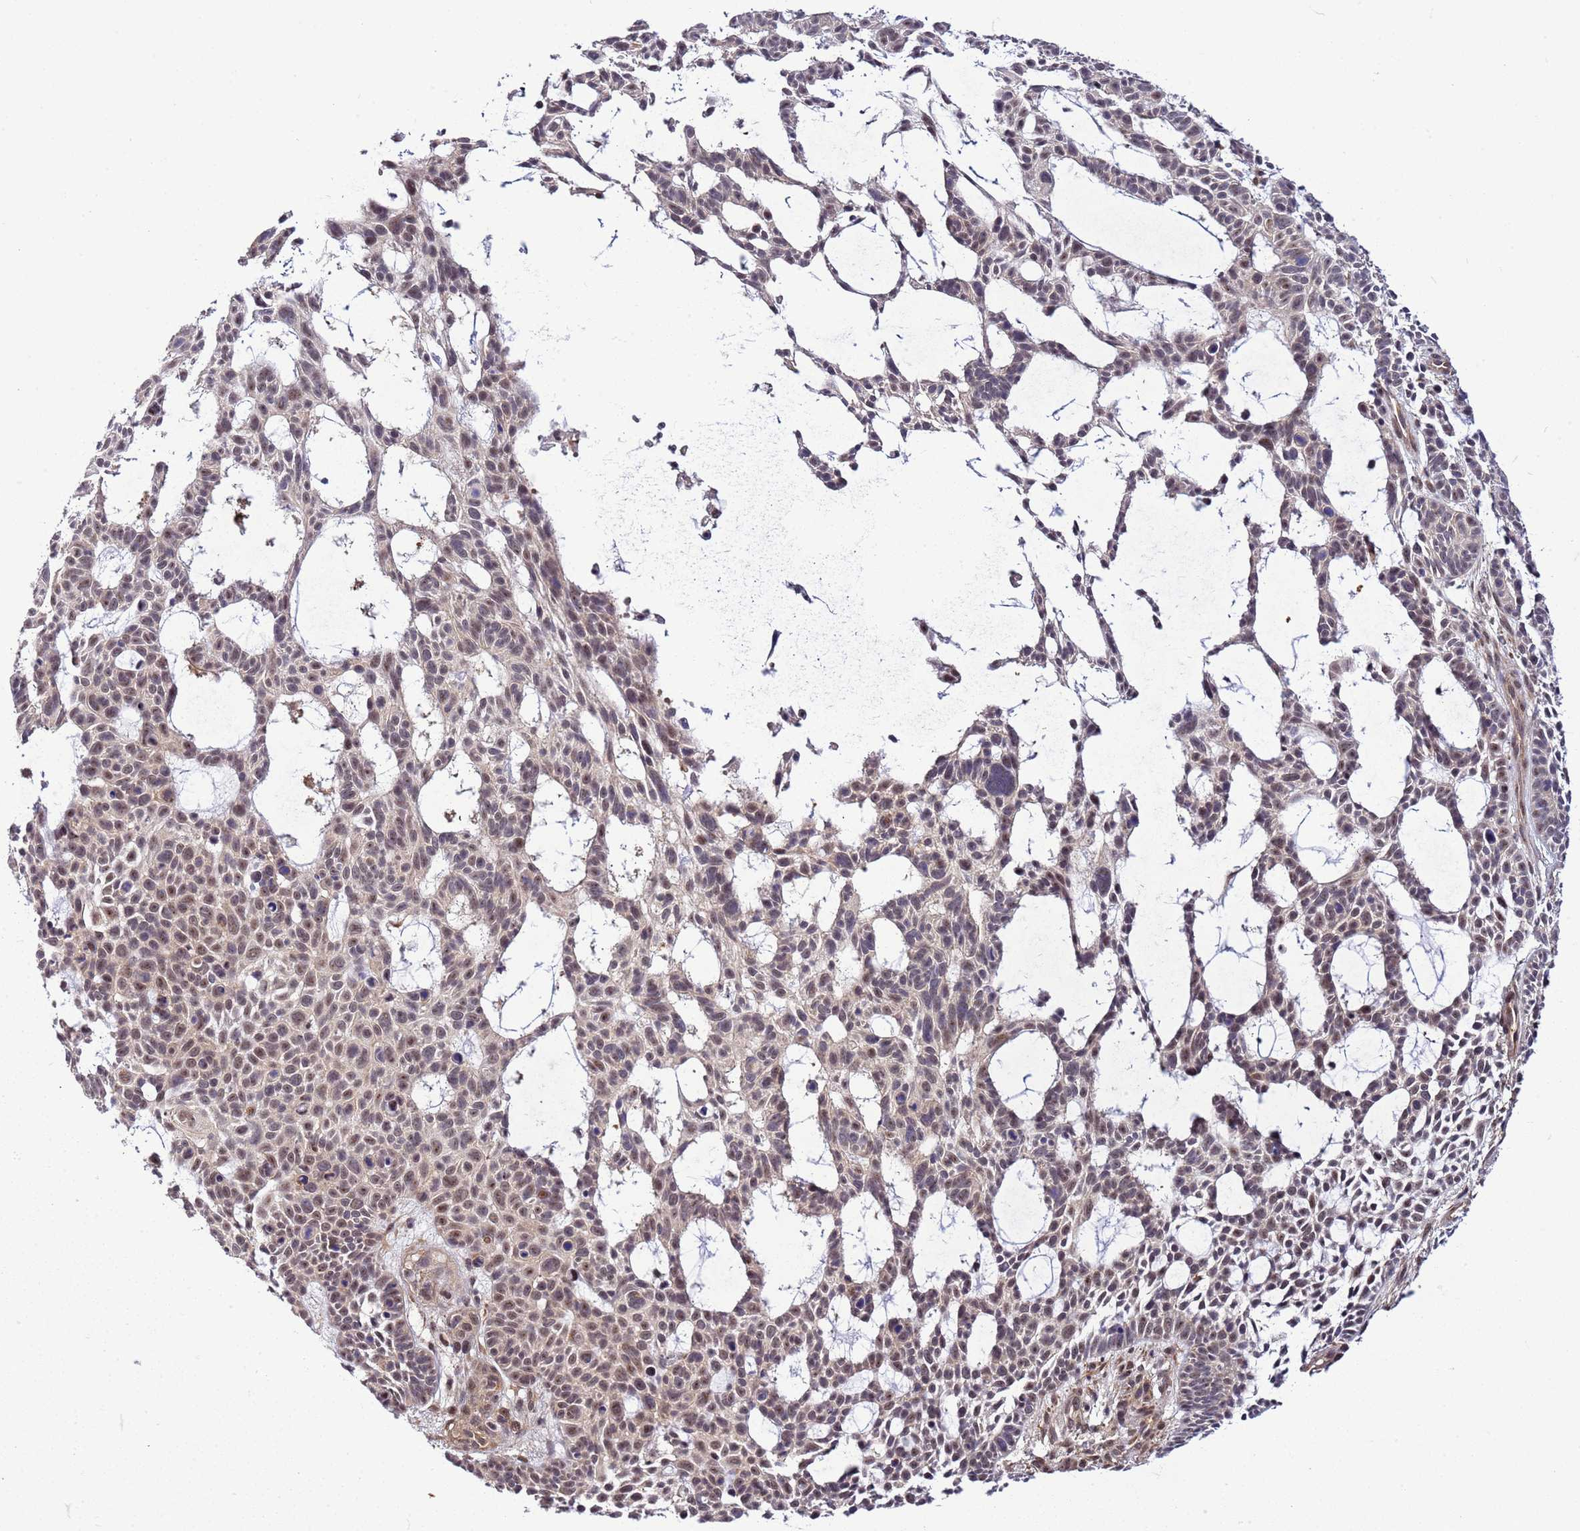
{"staining": {"intensity": "weak", "quantity": ">75%", "location": "nuclear"}, "tissue": "skin cancer", "cell_type": "Tumor cells", "image_type": "cancer", "snomed": [{"axis": "morphology", "description": "Basal cell carcinoma"}, {"axis": "topography", "description": "Skin"}], "caption": "Skin cancer tissue reveals weak nuclear expression in about >75% of tumor cells", "gene": "GEN1", "patient": {"sex": "male", "age": 89}}